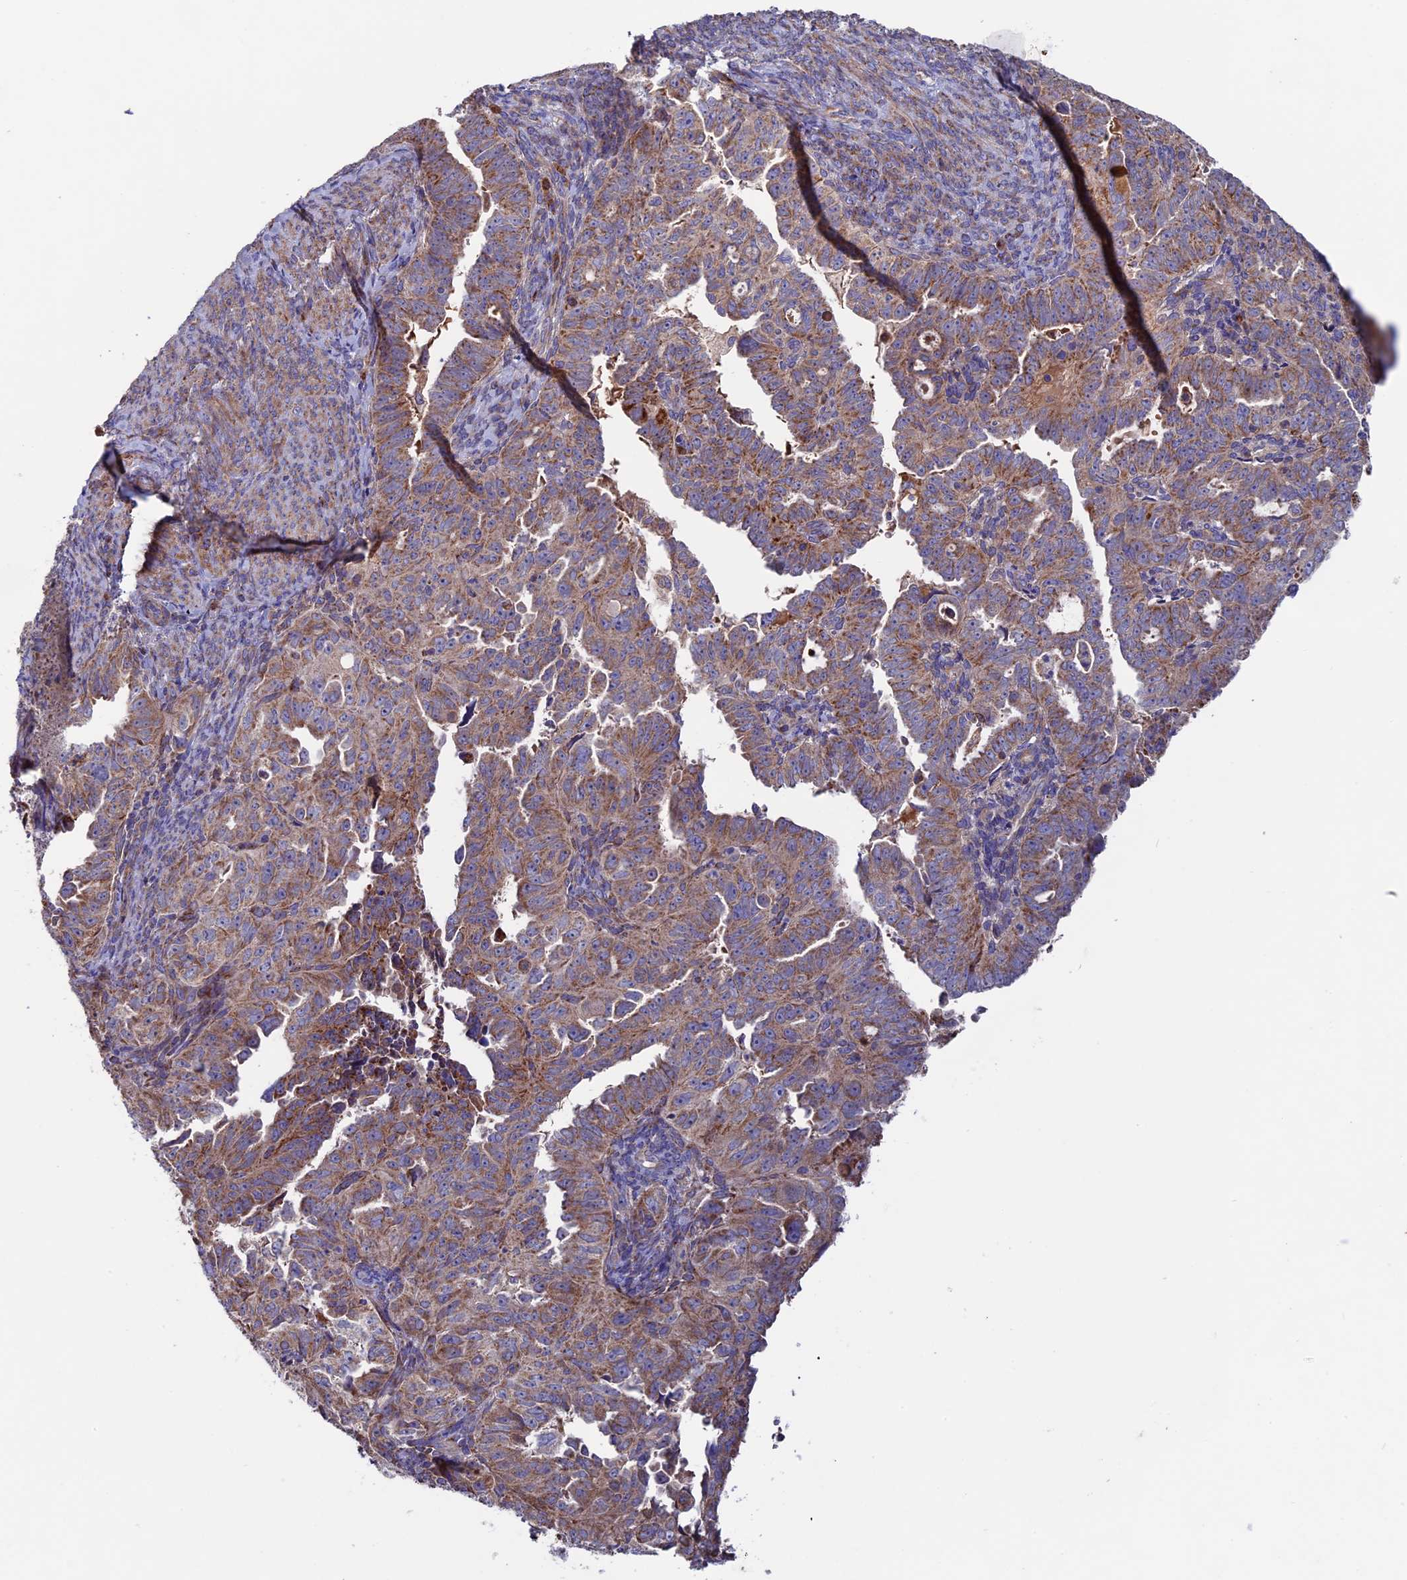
{"staining": {"intensity": "moderate", "quantity": ">75%", "location": "cytoplasmic/membranous"}, "tissue": "endometrial cancer", "cell_type": "Tumor cells", "image_type": "cancer", "snomed": [{"axis": "morphology", "description": "Adenocarcinoma, NOS"}, {"axis": "topography", "description": "Endometrium"}], "caption": "High-magnification brightfield microscopy of endometrial adenocarcinoma stained with DAB (3,3'-diaminobenzidine) (brown) and counterstained with hematoxylin (blue). tumor cells exhibit moderate cytoplasmic/membranous positivity is identified in approximately>75% of cells.", "gene": "SLC15A5", "patient": {"sex": "female", "age": 65}}